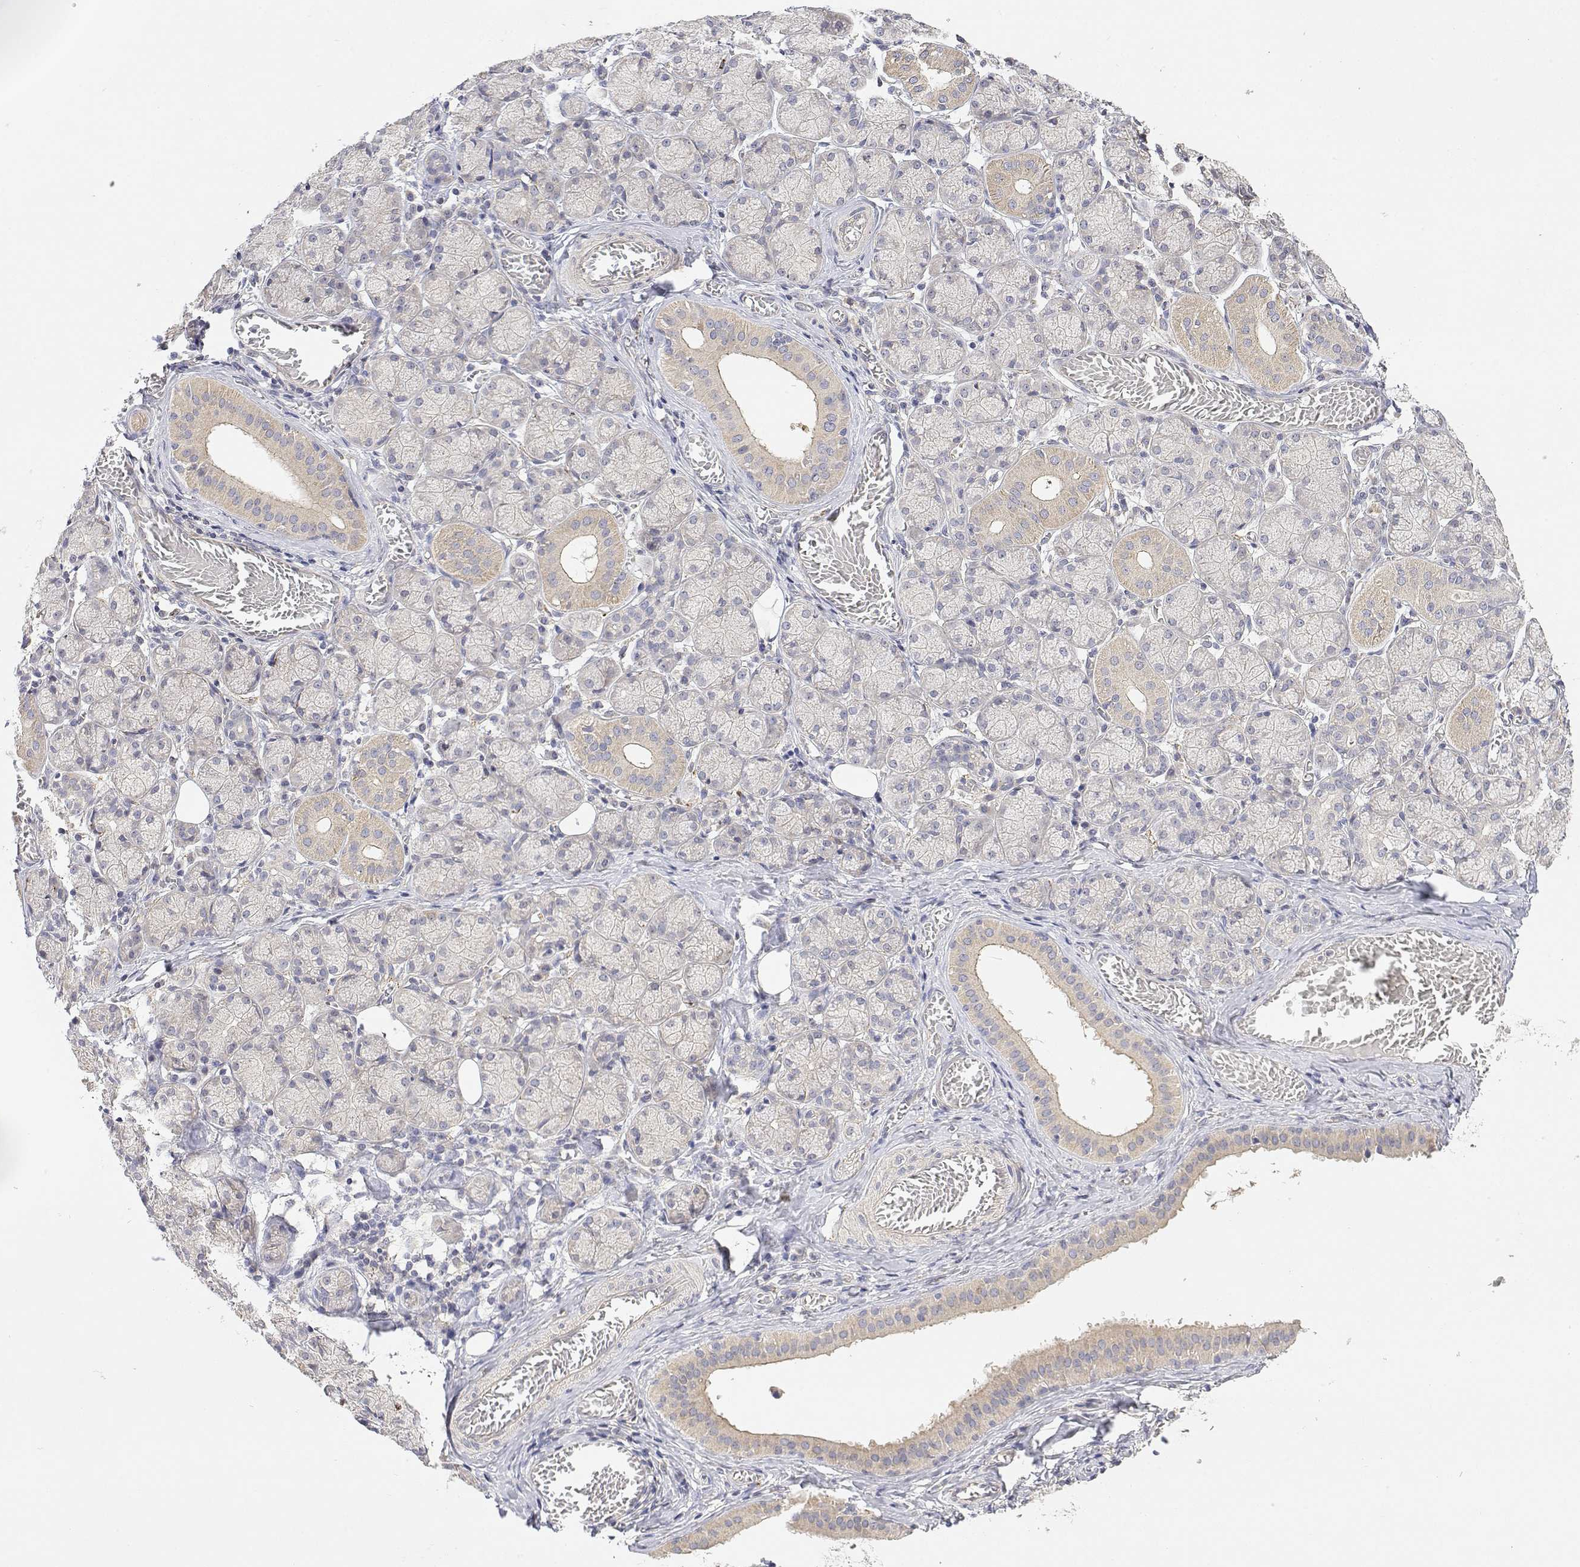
{"staining": {"intensity": "moderate", "quantity": "<25%", "location": "cytoplasmic/membranous"}, "tissue": "salivary gland", "cell_type": "Glandular cells", "image_type": "normal", "snomed": [{"axis": "morphology", "description": "Normal tissue, NOS"}, {"axis": "topography", "description": "Salivary gland"}, {"axis": "topography", "description": "Peripheral nerve tissue"}], "caption": "A brown stain shows moderate cytoplasmic/membranous positivity of a protein in glandular cells of unremarkable human salivary gland.", "gene": "LONRF3", "patient": {"sex": "female", "age": 24}}